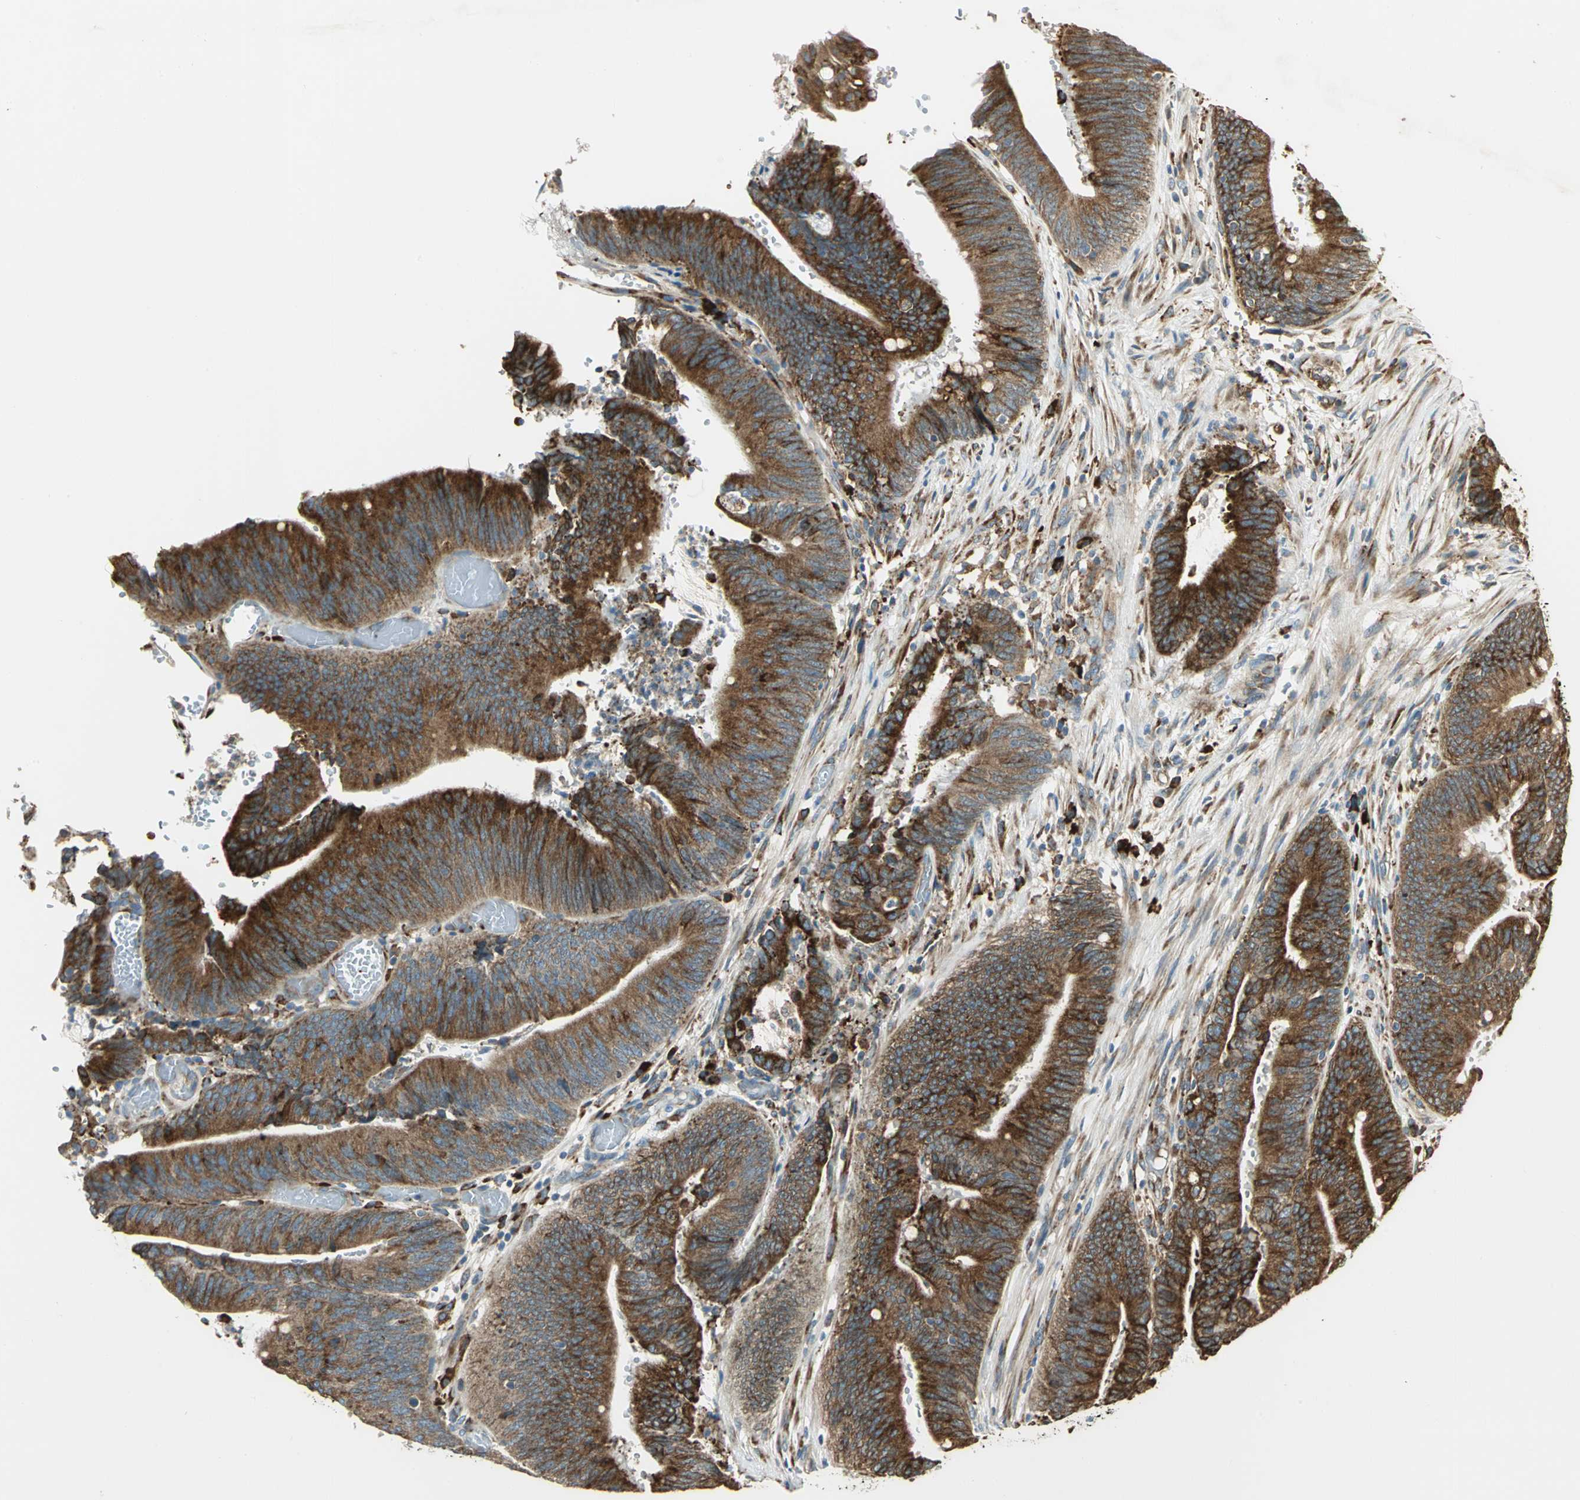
{"staining": {"intensity": "strong", "quantity": ">75%", "location": "cytoplasmic/membranous"}, "tissue": "colorectal cancer", "cell_type": "Tumor cells", "image_type": "cancer", "snomed": [{"axis": "morphology", "description": "Adenocarcinoma, NOS"}, {"axis": "topography", "description": "Rectum"}], "caption": "A brown stain shows strong cytoplasmic/membranous staining of a protein in colorectal cancer (adenocarcinoma) tumor cells. Nuclei are stained in blue.", "gene": "PDIA4", "patient": {"sex": "female", "age": 66}}